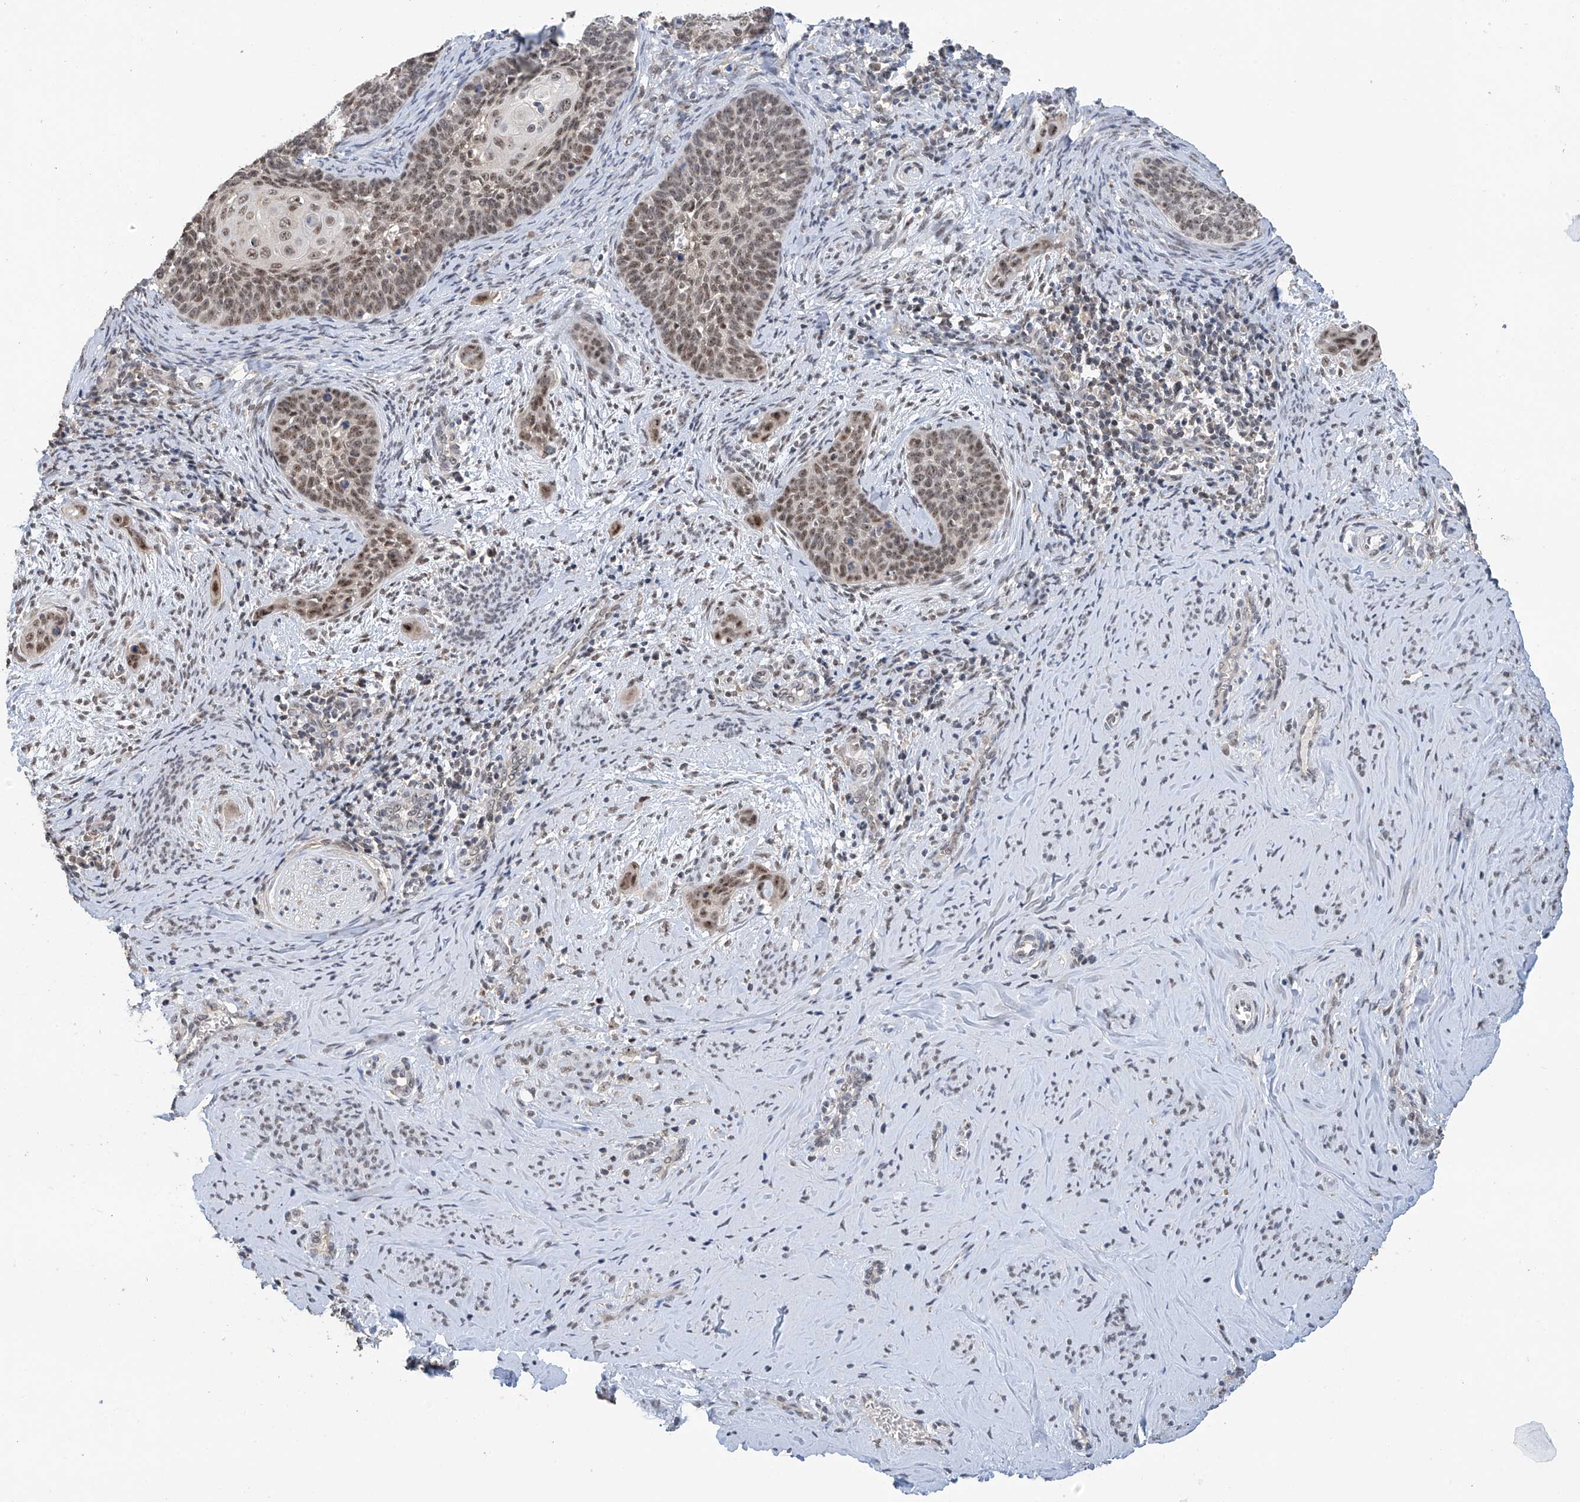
{"staining": {"intensity": "weak", "quantity": ">75%", "location": "nuclear"}, "tissue": "cervical cancer", "cell_type": "Tumor cells", "image_type": "cancer", "snomed": [{"axis": "morphology", "description": "Squamous cell carcinoma, NOS"}, {"axis": "topography", "description": "Cervix"}], "caption": "This is an image of immunohistochemistry staining of cervical cancer, which shows weak staining in the nuclear of tumor cells.", "gene": "C1orf131", "patient": {"sex": "female", "age": 33}}